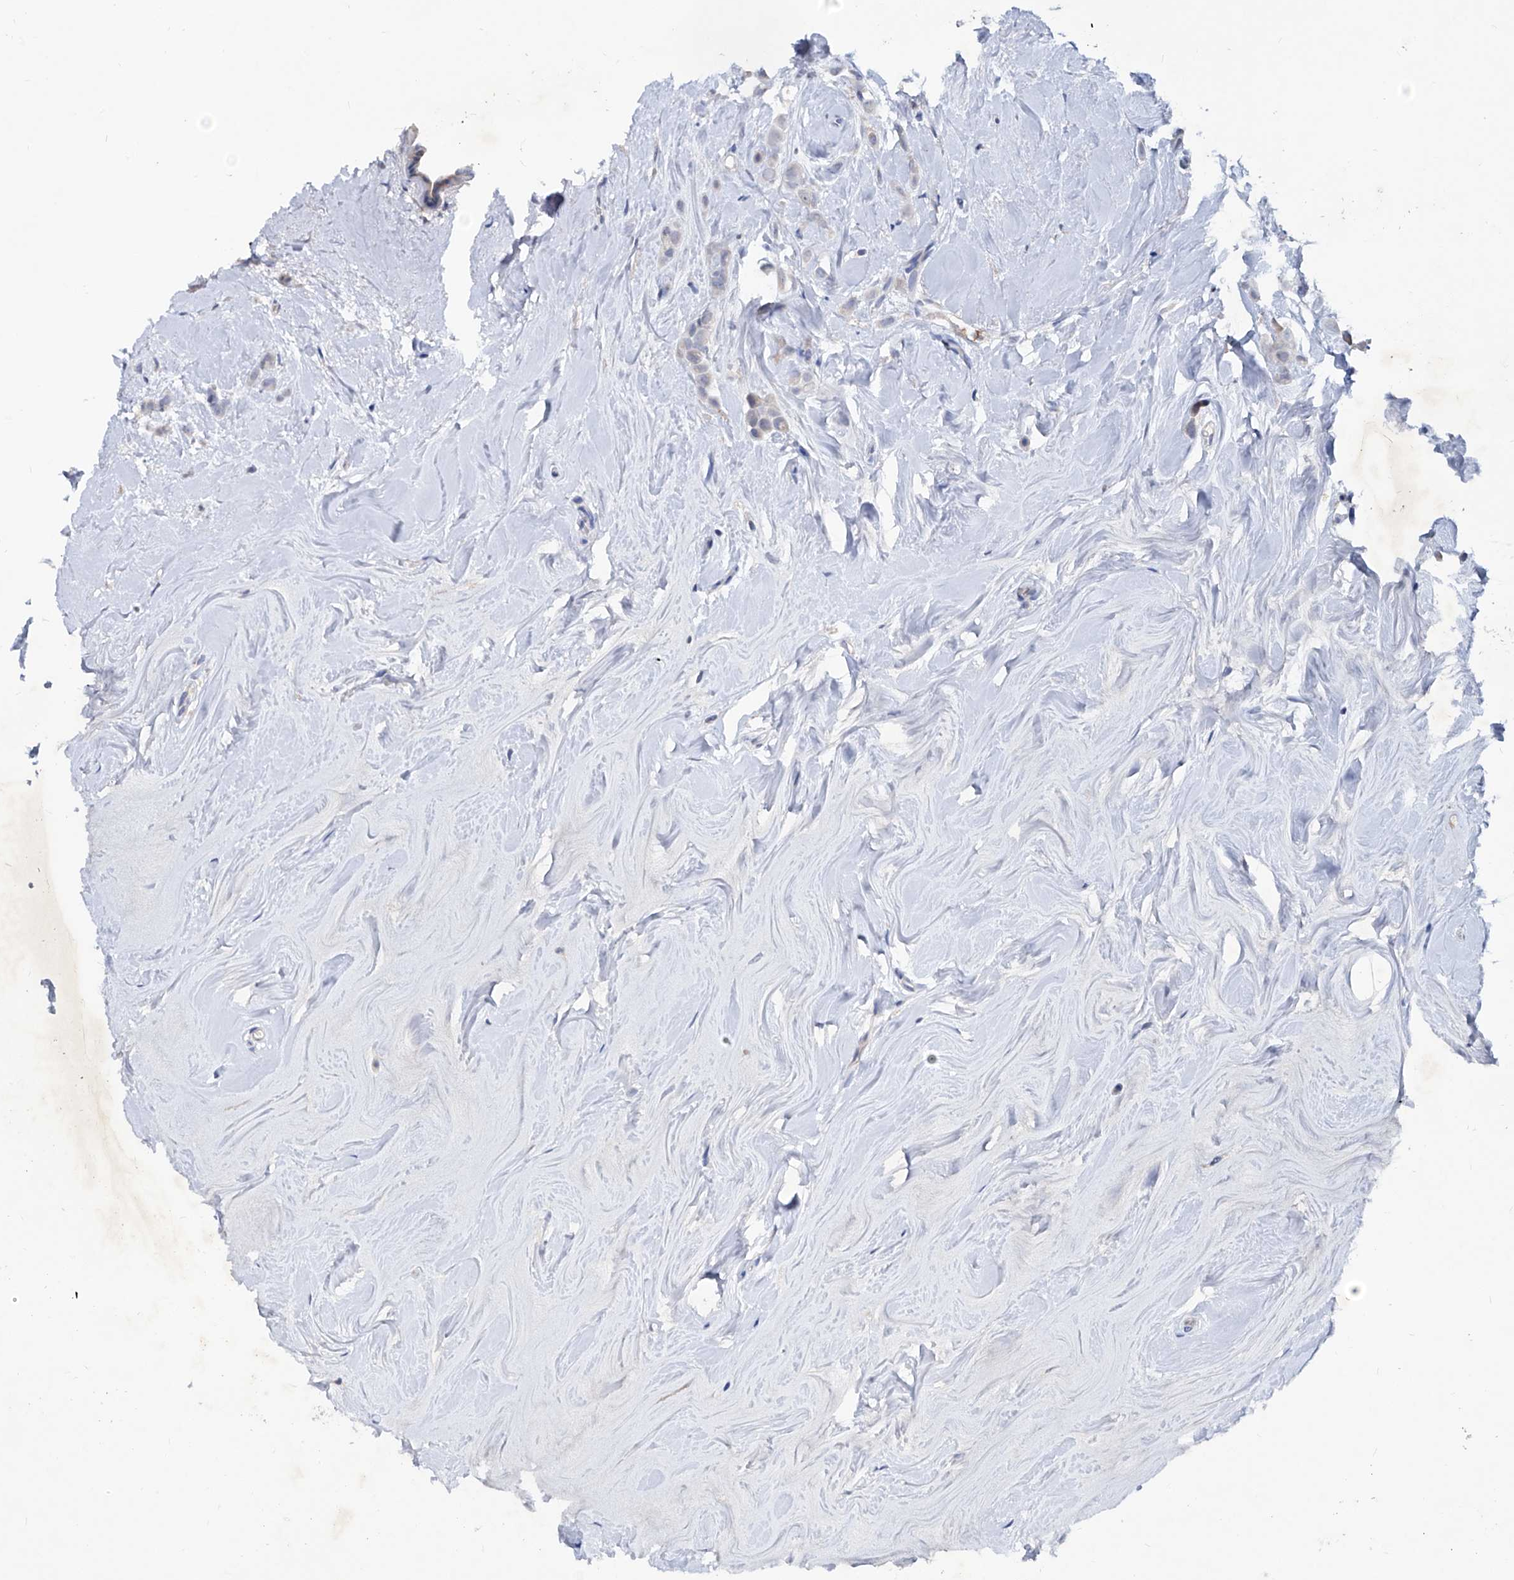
{"staining": {"intensity": "negative", "quantity": "none", "location": "none"}, "tissue": "breast cancer", "cell_type": "Tumor cells", "image_type": "cancer", "snomed": [{"axis": "morphology", "description": "Lobular carcinoma"}, {"axis": "topography", "description": "Breast"}], "caption": "Immunohistochemistry (IHC) of breast cancer displays no positivity in tumor cells.", "gene": "KLHL17", "patient": {"sex": "female", "age": 47}}